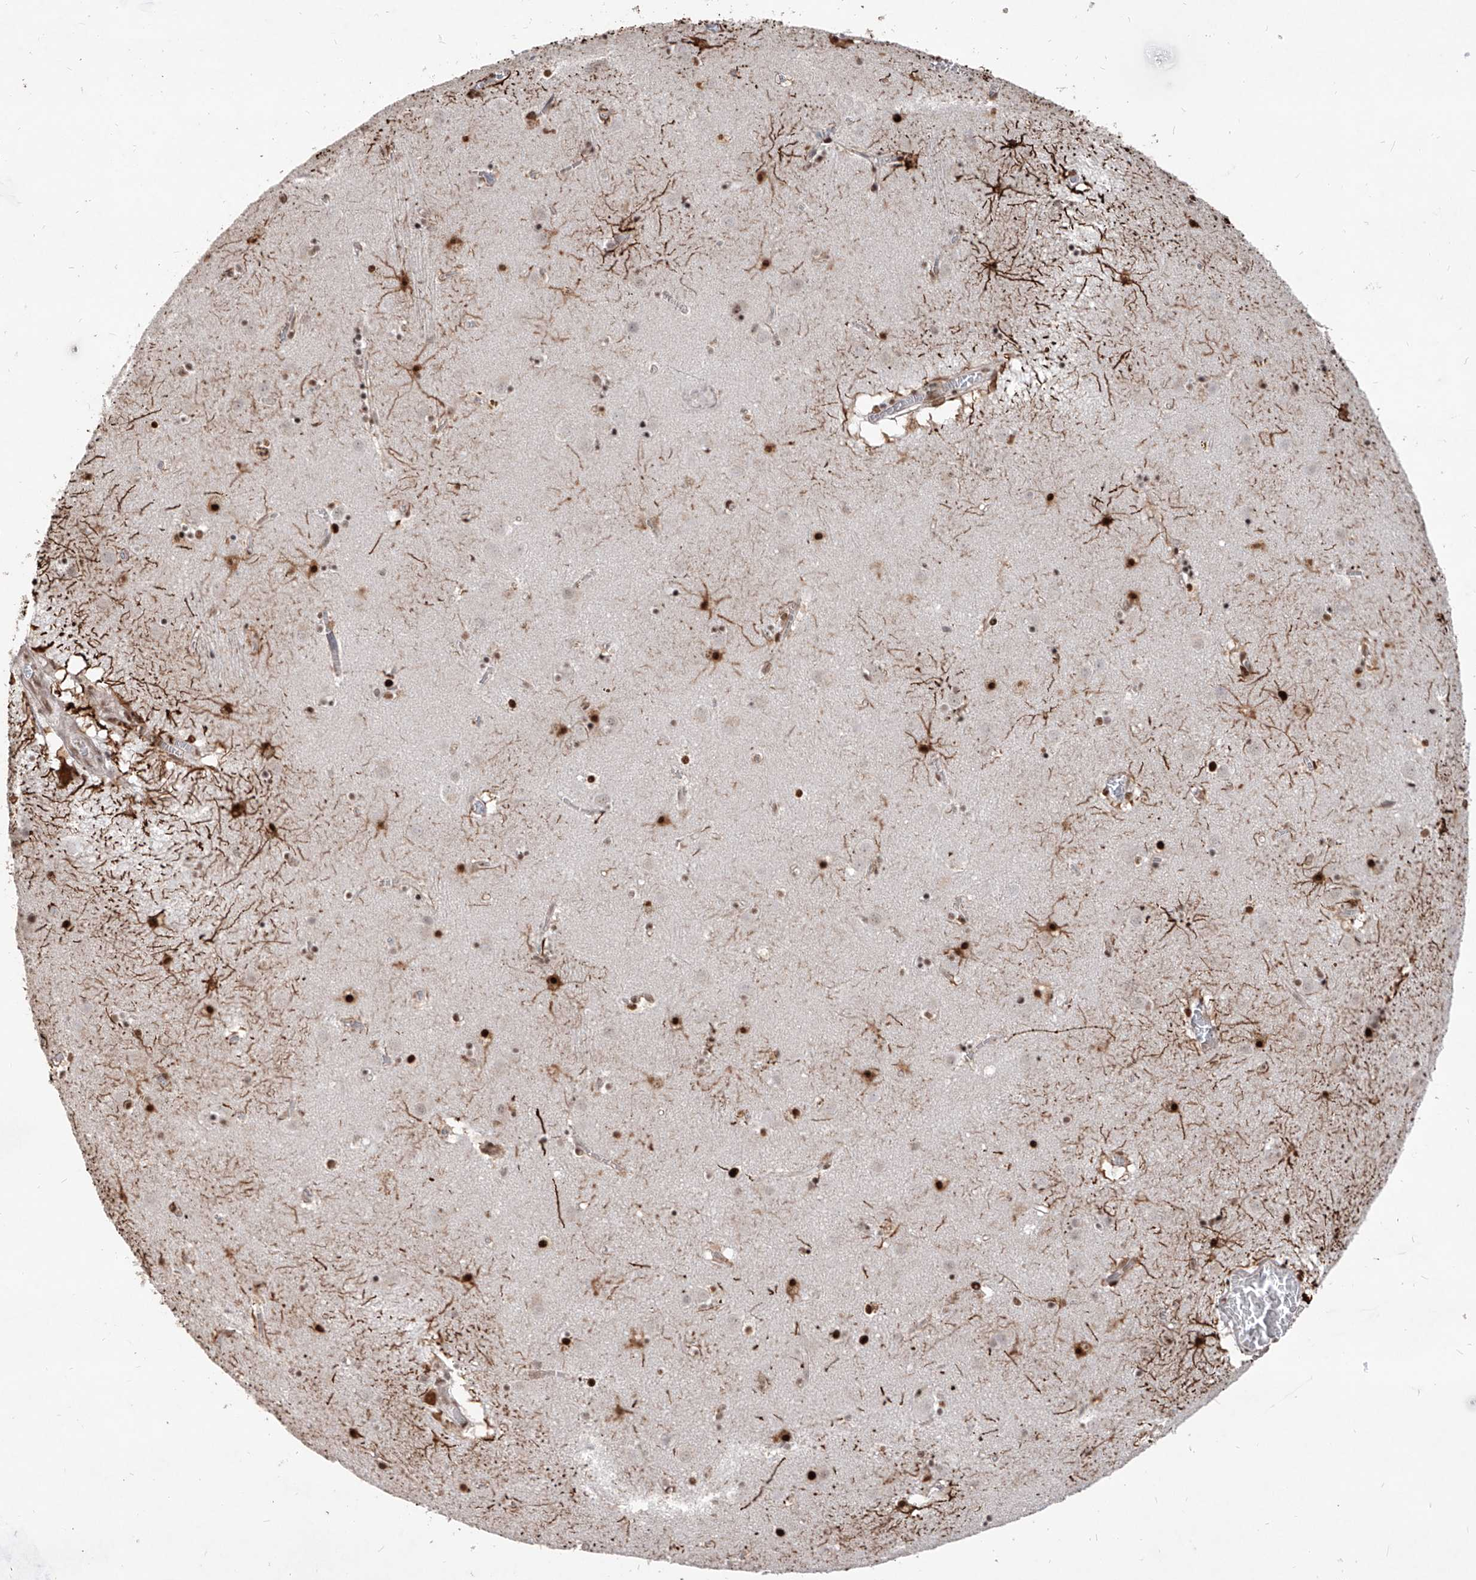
{"staining": {"intensity": "strong", "quantity": "25%-75%", "location": "nuclear"}, "tissue": "caudate", "cell_type": "Glial cells", "image_type": "normal", "snomed": [{"axis": "morphology", "description": "Normal tissue, NOS"}, {"axis": "topography", "description": "Lateral ventricle wall"}], "caption": "Benign caudate was stained to show a protein in brown. There is high levels of strong nuclear positivity in about 25%-75% of glial cells.", "gene": "IRF2", "patient": {"sex": "male", "age": 70}}